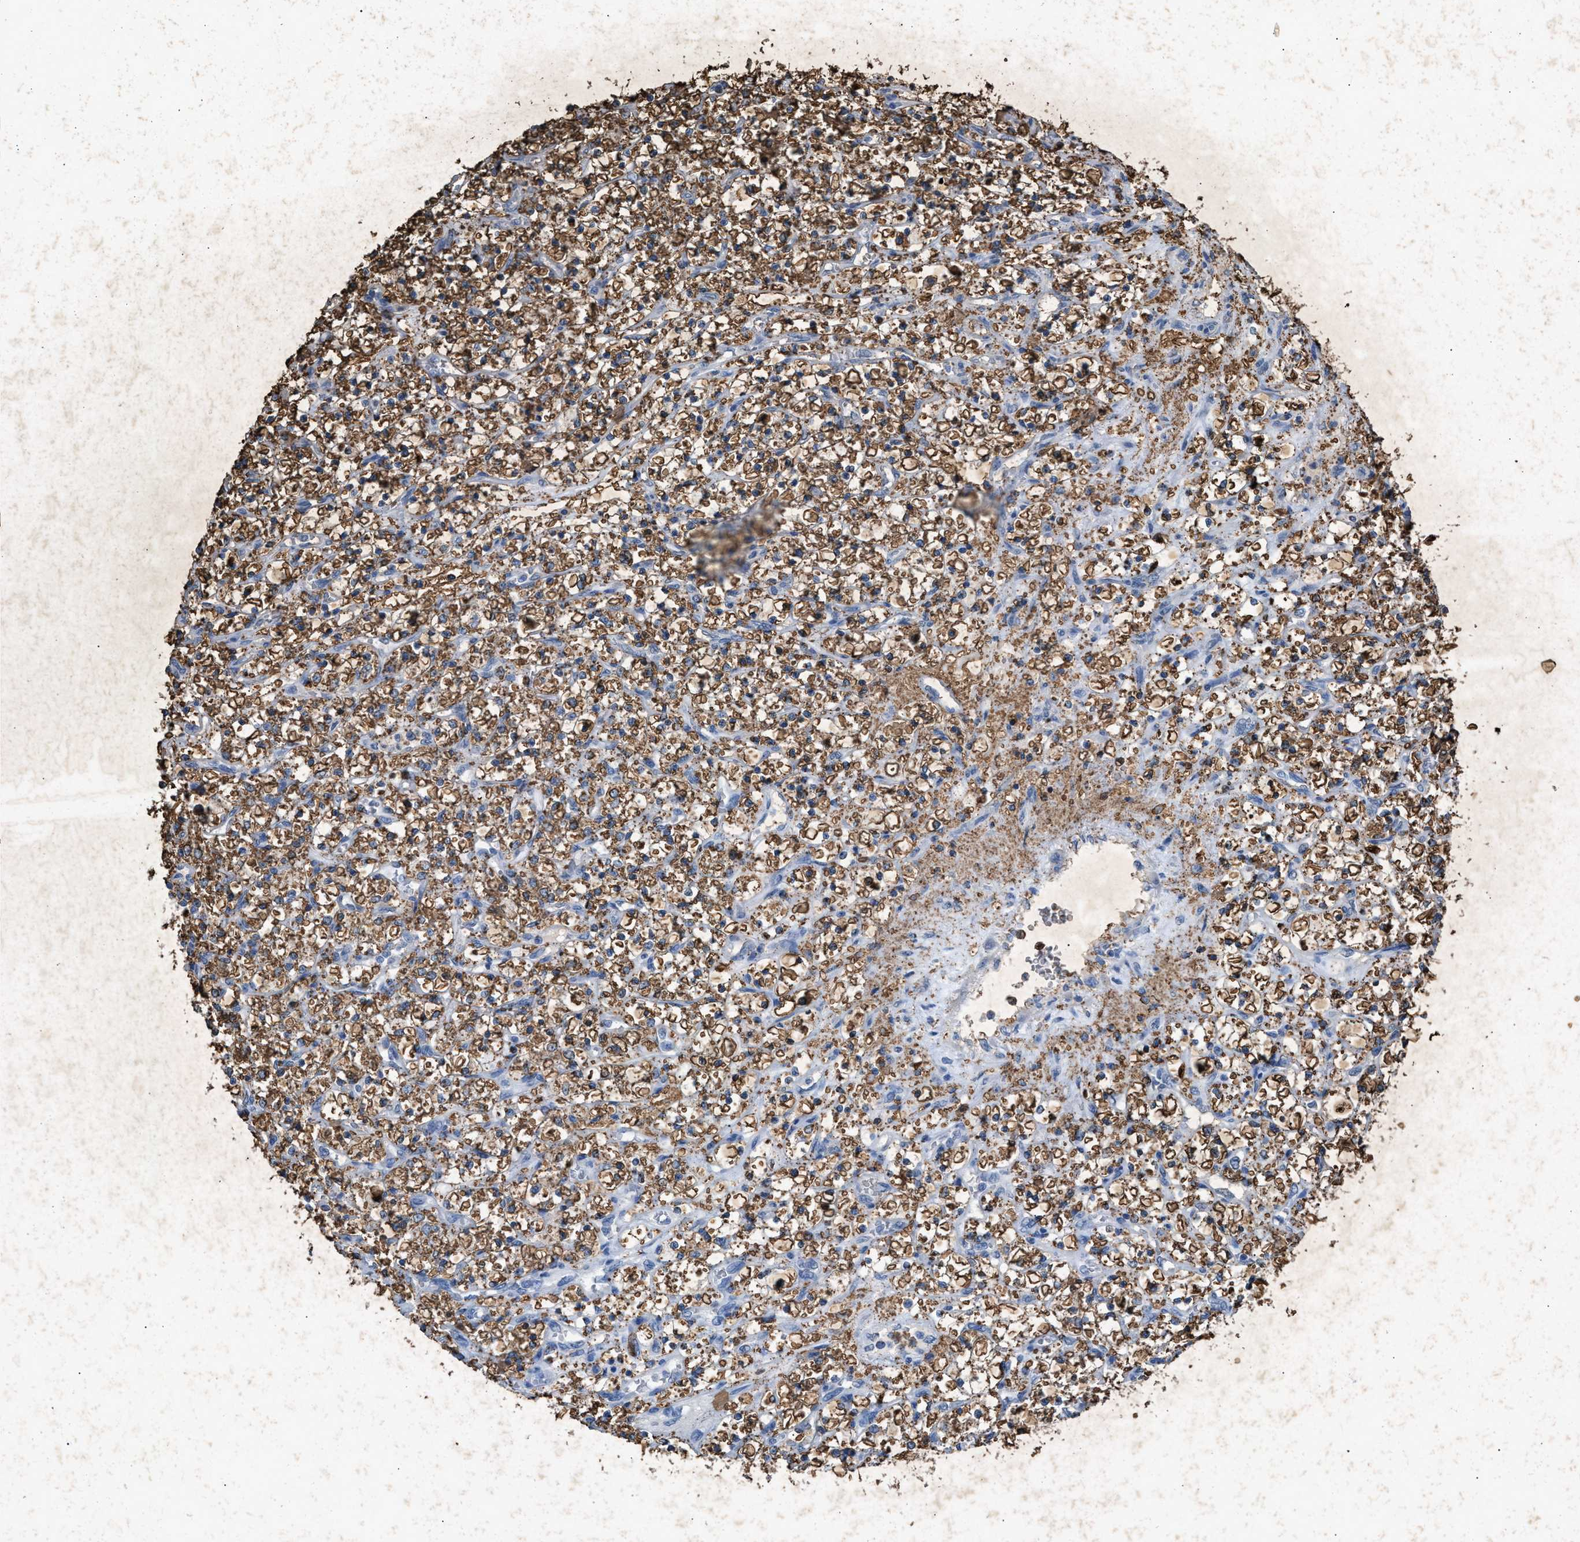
{"staining": {"intensity": "moderate", "quantity": ">75%", "location": "cytoplasmic/membranous"}, "tissue": "renal cancer", "cell_type": "Tumor cells", "image_type": "cancer", "snomed": [{"axis": "morphology", "description": "Adenocarcinoma, NOS"}, {"axis": "topography", "description": "Kidney"}], "caption": "The immunohistochemical stain shows moderate cytoplasmic/membranous positivity in tumor cells of adenocarcinoma (renal) tissue. The staining is performed using DAB (3,3'-diaminobenzidine) brown chromogen to label protein expression. The nuclei are counter-stained blue using hematoxylin.", "gene": "LTB4R2", "patient": {"sex": "female", "age": 69}}